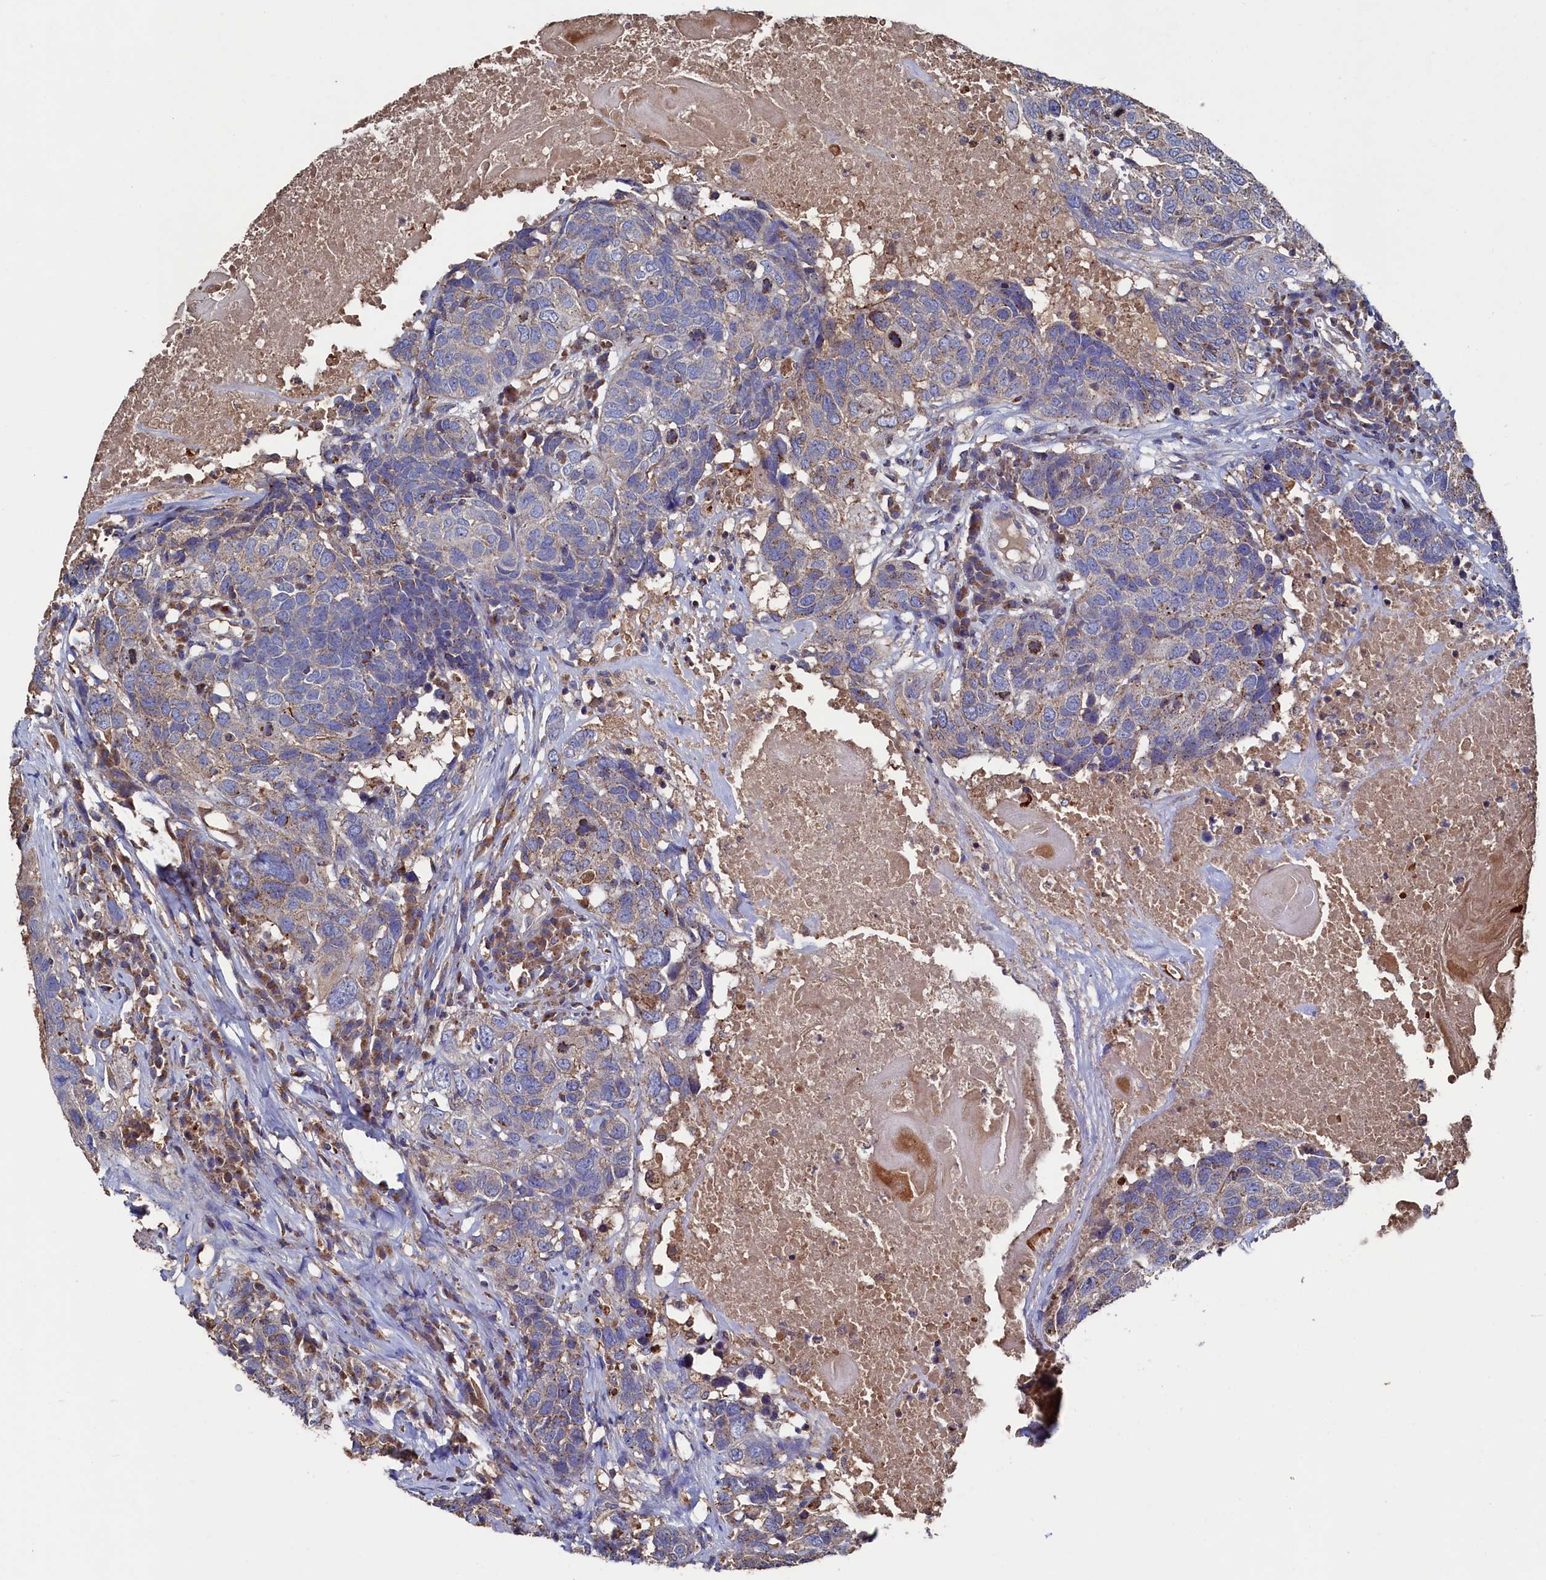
{"staining": {"intensity": "weak", "quantity": ">75%", "location": "cytoplasmic/membranous"}, "tissue": "head and neck cancer", "cell_type": "Tumor cells", "image_type": "cancer", "snomed": [{"axis": "morphology", "description": "Squamous cell carcinoma, NOS"}, {"axis": "topography", "description": "Head-Neck"}], "caption": "High-magnification brightfield microscopy of head and neck cancer stained with DAB (brown) and counterstained with hematoxylin (blue). tumor cells exhibit weak cytoplasmic/membranous positivity is seen in approximately>75% of cells. (brown staining indicates protein expression, while blue staining denotes nuclei).", "gene": "TK2", "patient": {"sex": "male", "age": 66}}